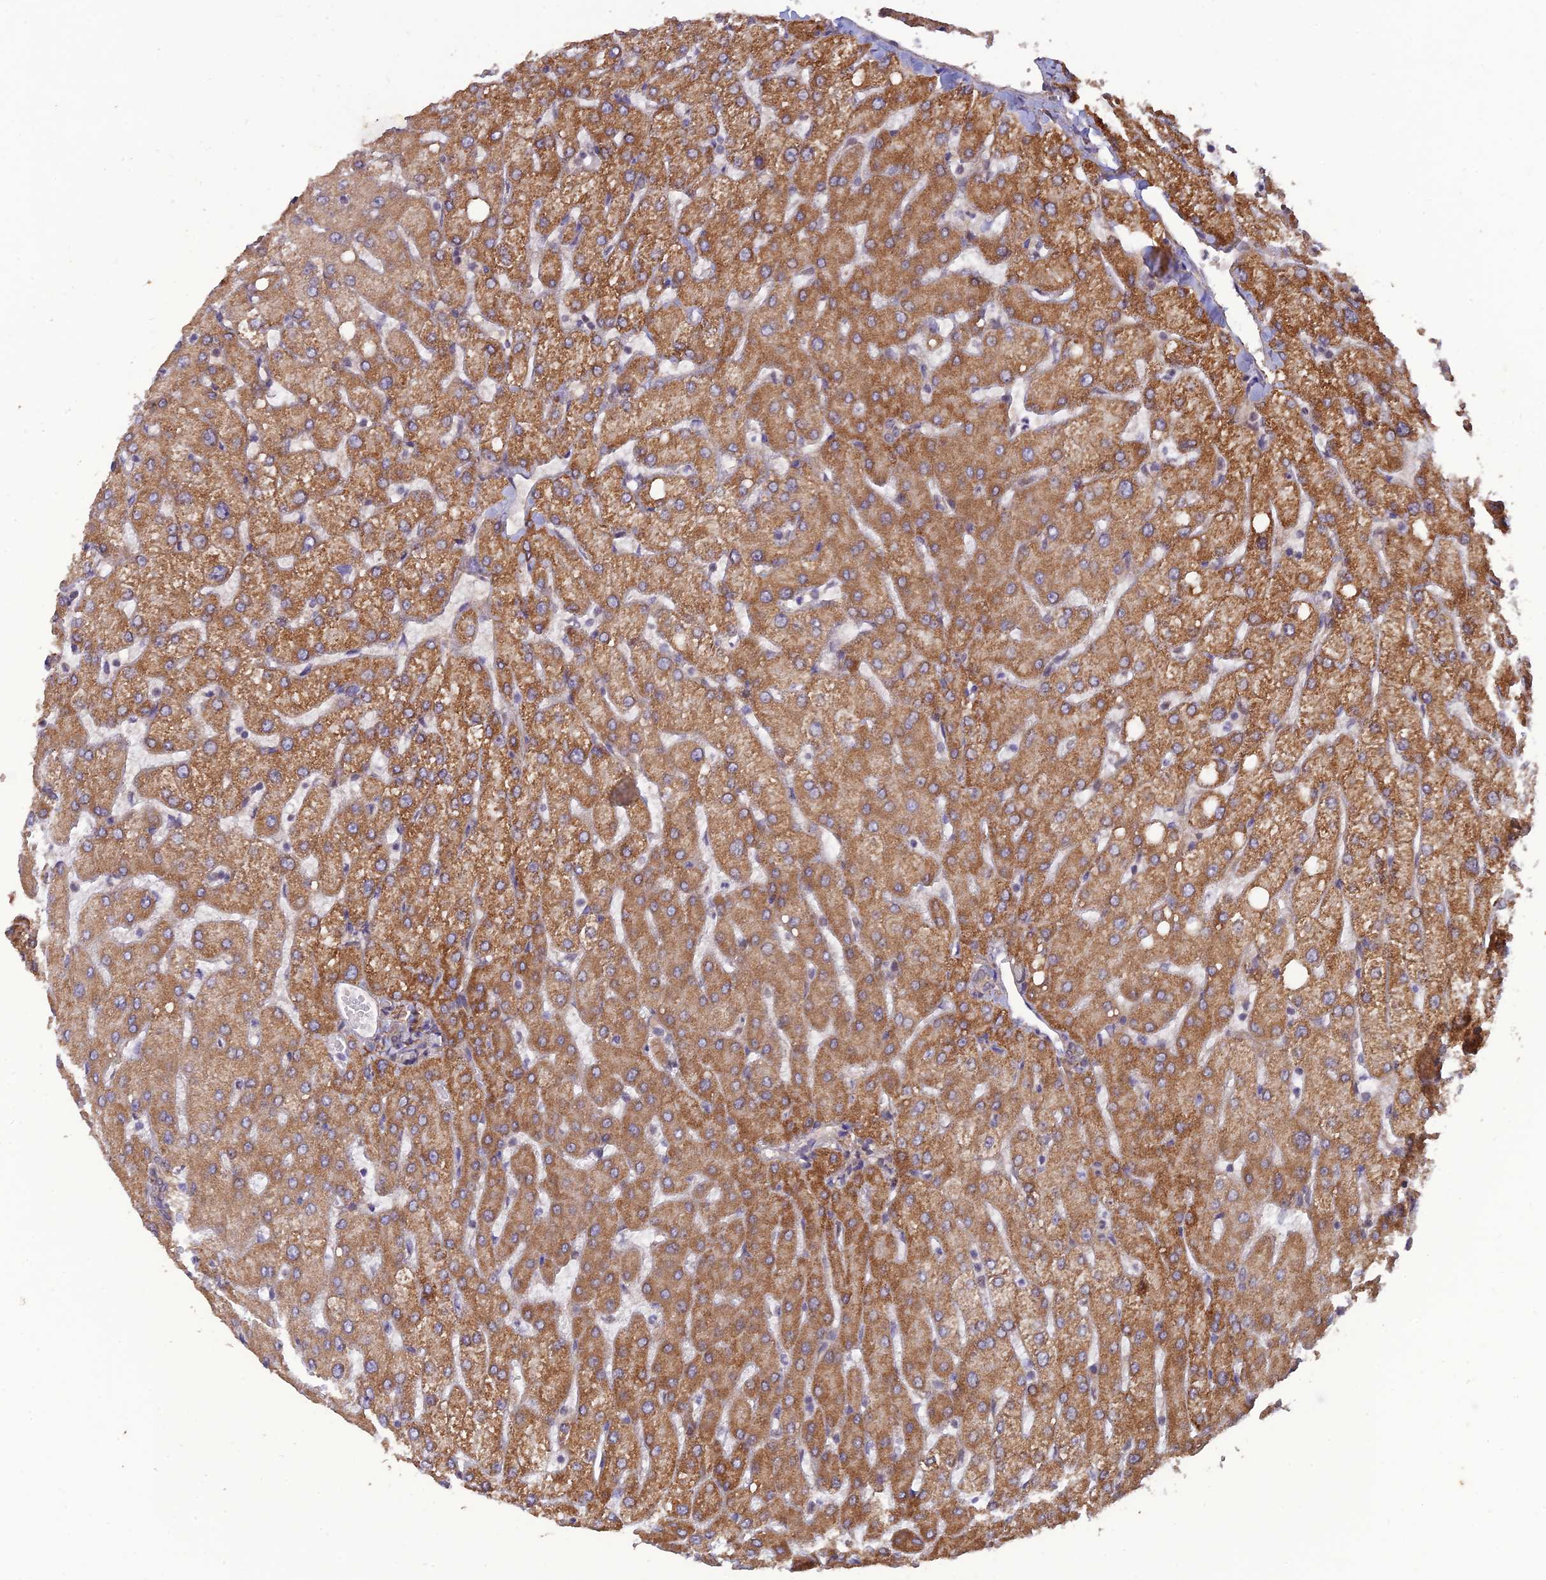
{"staining": {"intensity": "negative", "quantity": "none", "location": "none"}, "tissue": "liver", "cell_type": "Cholangiocytes", "image_type": "normal", "snomed": [{"axis": "morphology", "description": "Normal tissue, NOS"}, {"axis": "topography", "description": "Liver"}], "caption": "Immunohistochemistry micrograph of normal liver: liver stained with DAB (3,3'-diaminobenzidine) demonstrates no significant protein expression in cholangiocytes. The staining was performed using DAB to visualize the protein expression in brown, while the nuclei were stained in blue with hematoxylin (Magnification: 20x).", "gene": "PAGR1", "patient": {"sex": "female", "age": 54}}